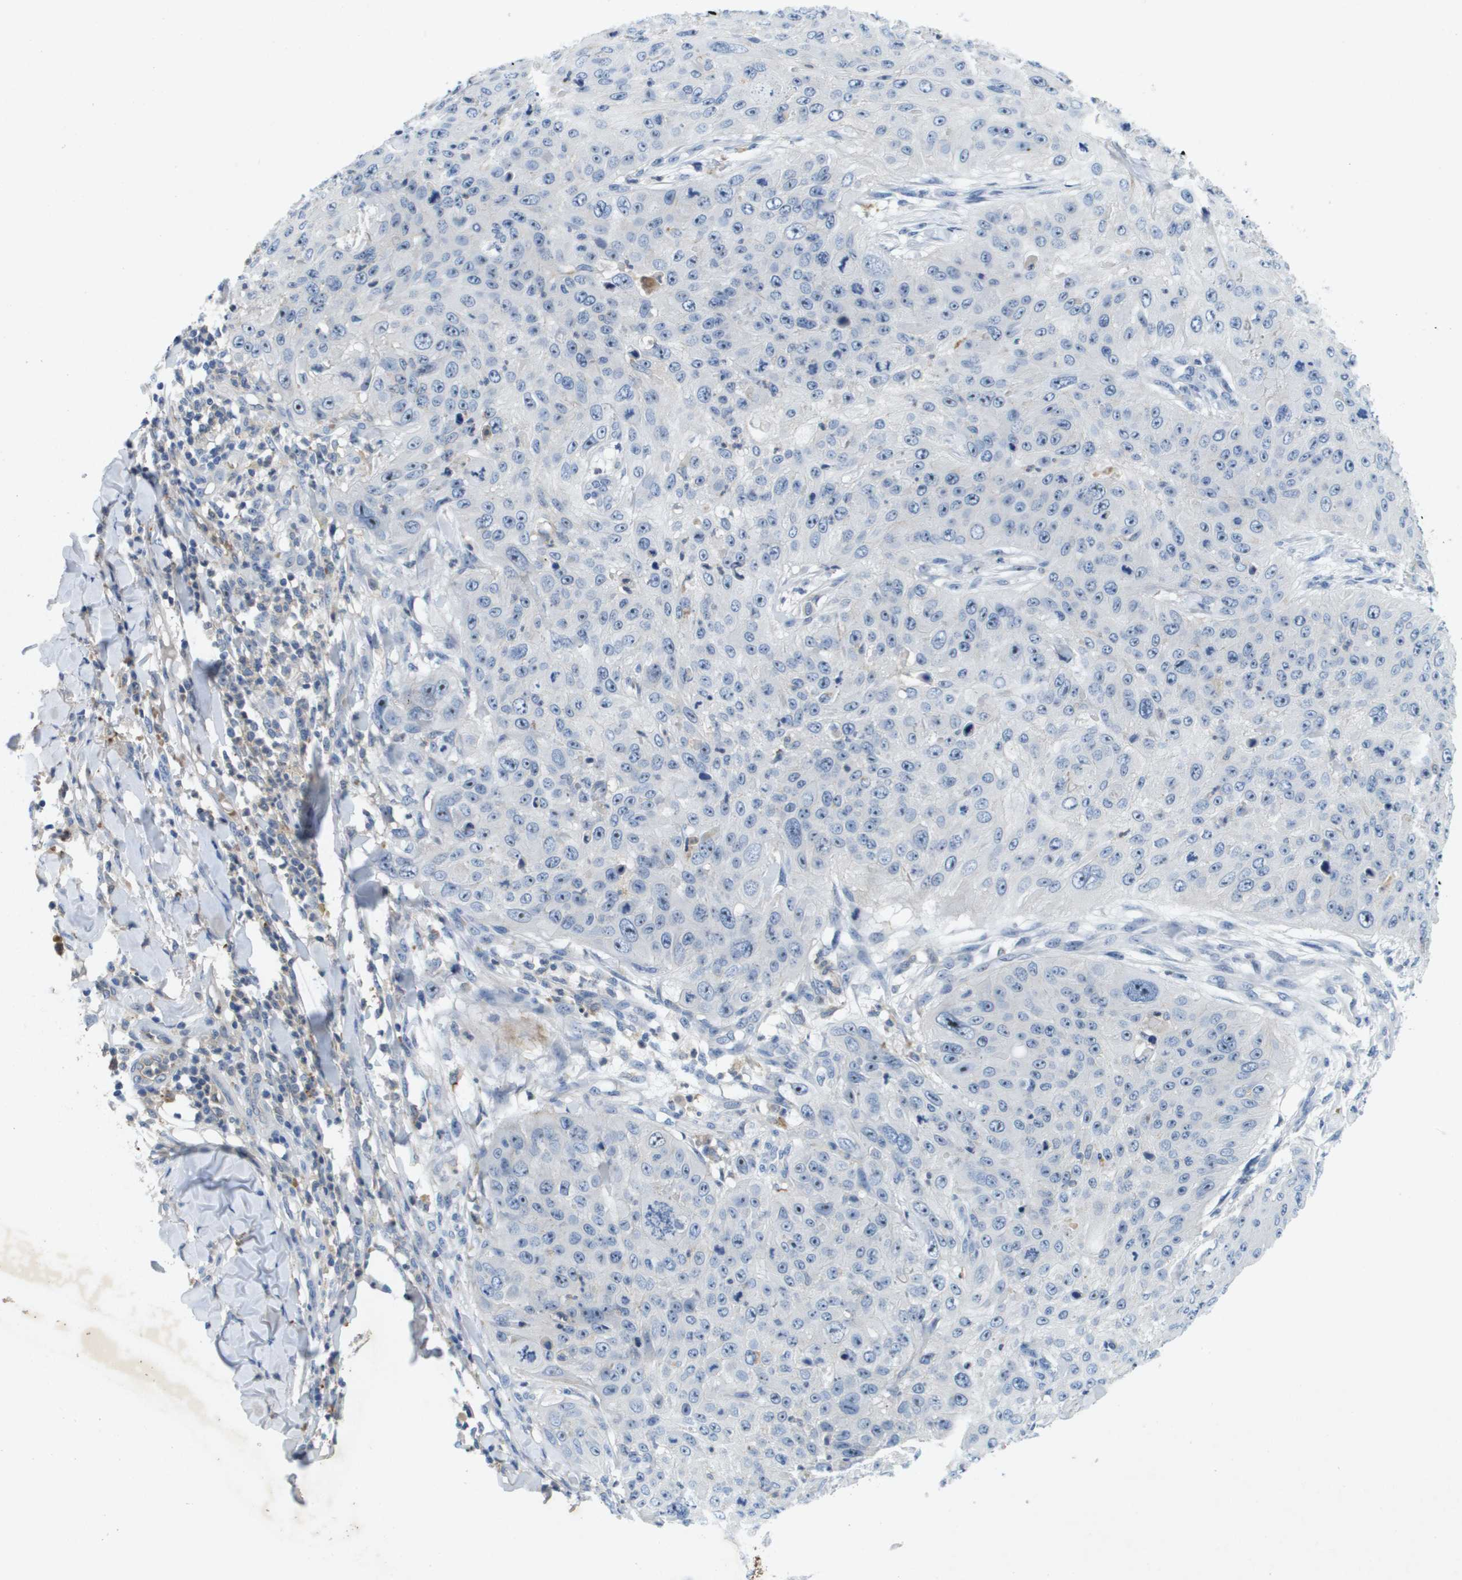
{"staining": {"intensity": "negative", "quantity": "none", "location": "none"}, "tissue": "skin cancer", "cell_type": "Tumor cells", "image_type": "cancer", "snomed": [{"axis": "morphology", "description": "Squamous cell carcinoma, NOS"}, {"axis": "topography", "description": "Skin"}], "caption": "IHC of human skin cancer exhibits no expression in tumor cells.", "gene": "LIPG", "patient": {"sex": "female", "age": 80}}